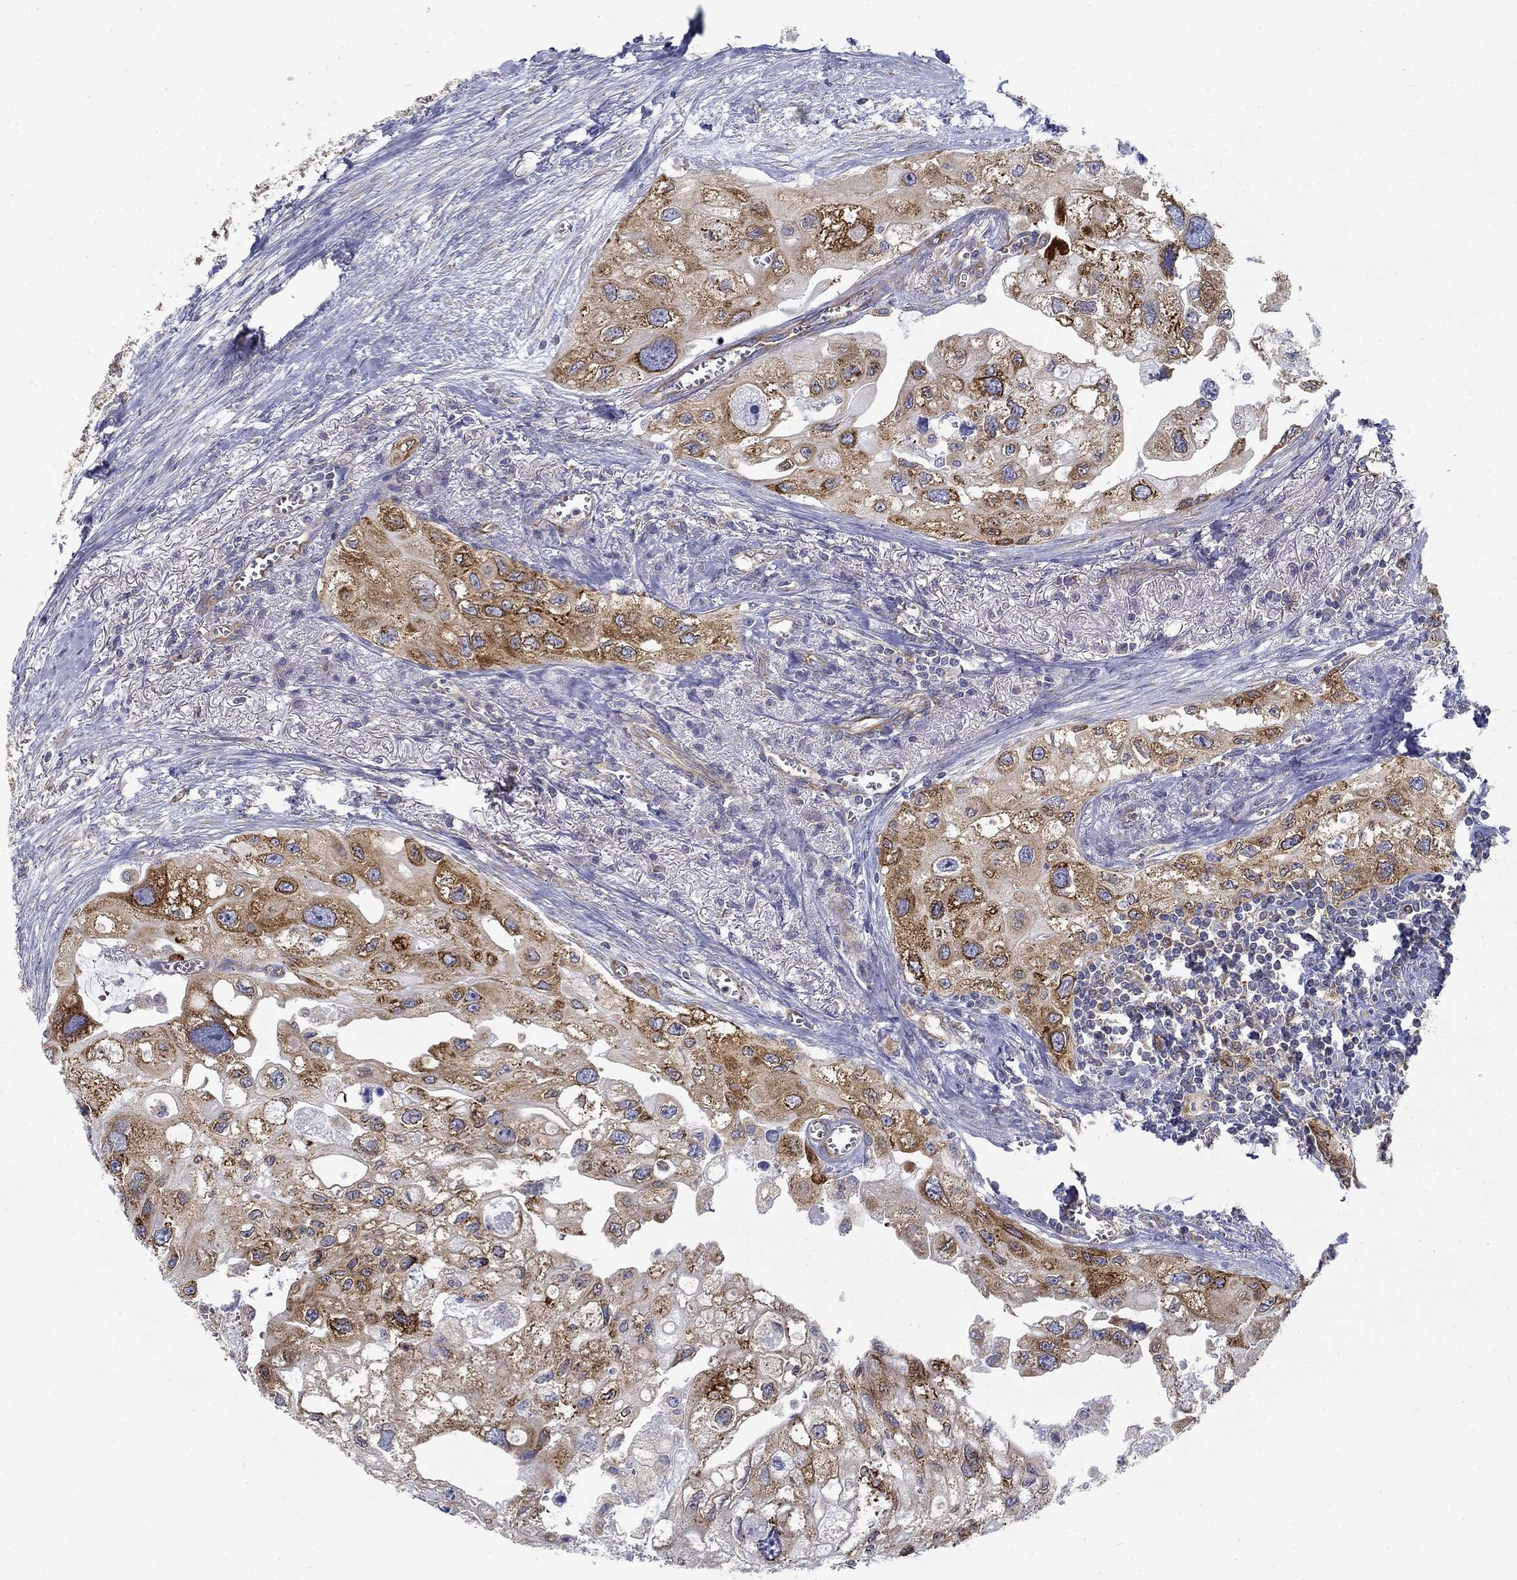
{"staining": {"intensity": "strong", "quantity": "25%-75%", "location": "cytoplasmic/membranous"}, "tissue": "urothelial cancer", "cell_type": "Tumor cells", "image_type": "cancer", "snomed": [{"axis": "morphology", "description": "Urothelial carcinoma, High grade"}, {"axis": "topography", "description": "Urinary bladder"}], "caption": "Immunohistochemical staining of human urothelial cancer reveals high levels of strong cytoplasmic/membranous protein staining in about 25%-75% of tumor cells.", "gene": "FXR1", "patient": {"sex": "male", "age": 59}}